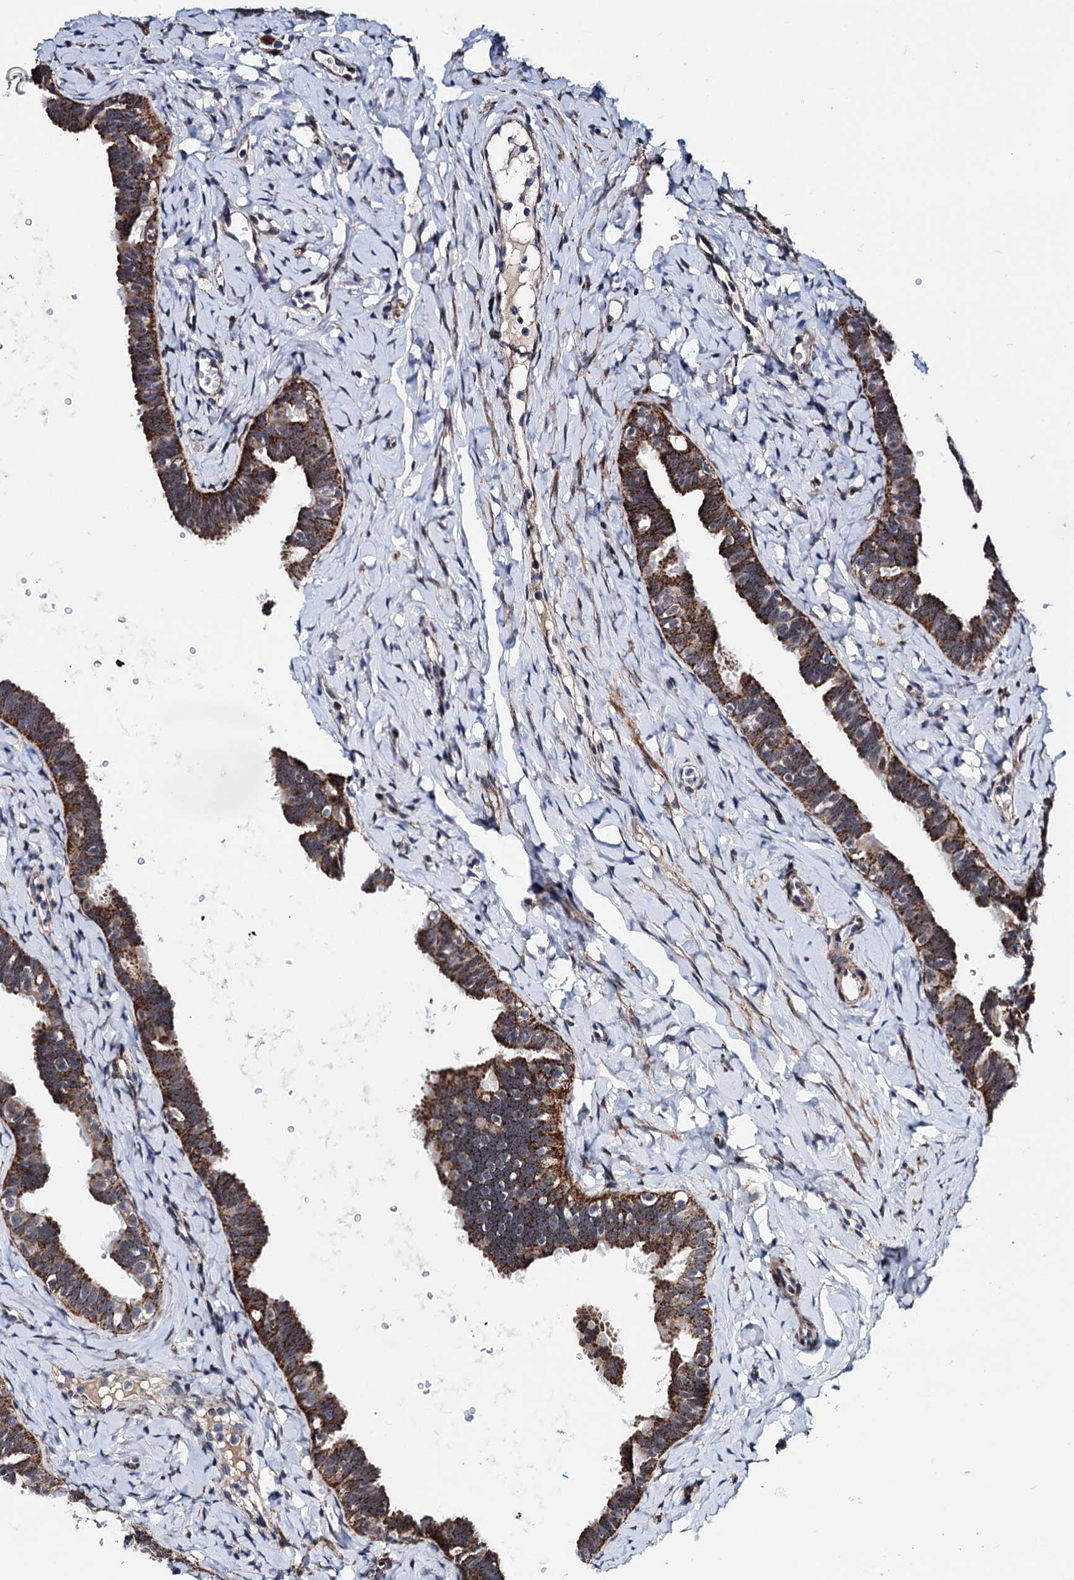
{"staining": {"intensity": "strong", "quantity": ">75%", "location": "cytoplasmic/membranous"}, "tissue": "fallopian tube", "cell_type": "Glandular cells", "image_type": "normal", "snomed": [{"axis": "morphology", "description": "Normal tissue, NOS"}, {"axis": "topography", "description": "Fallopian tube"}], "caption": "A high amount of strong cytoplasmic/membranous staining is present in about >75% of glandular cells in benign fallopian tube. The staining was performed using DAB (3,3'-diaminobenzidine), with brown indicating positive protein expression. Nuclei are stained blue with hematoxylin.", "gene": "COA4", "patient": {"sex": "female", "age": 65}}